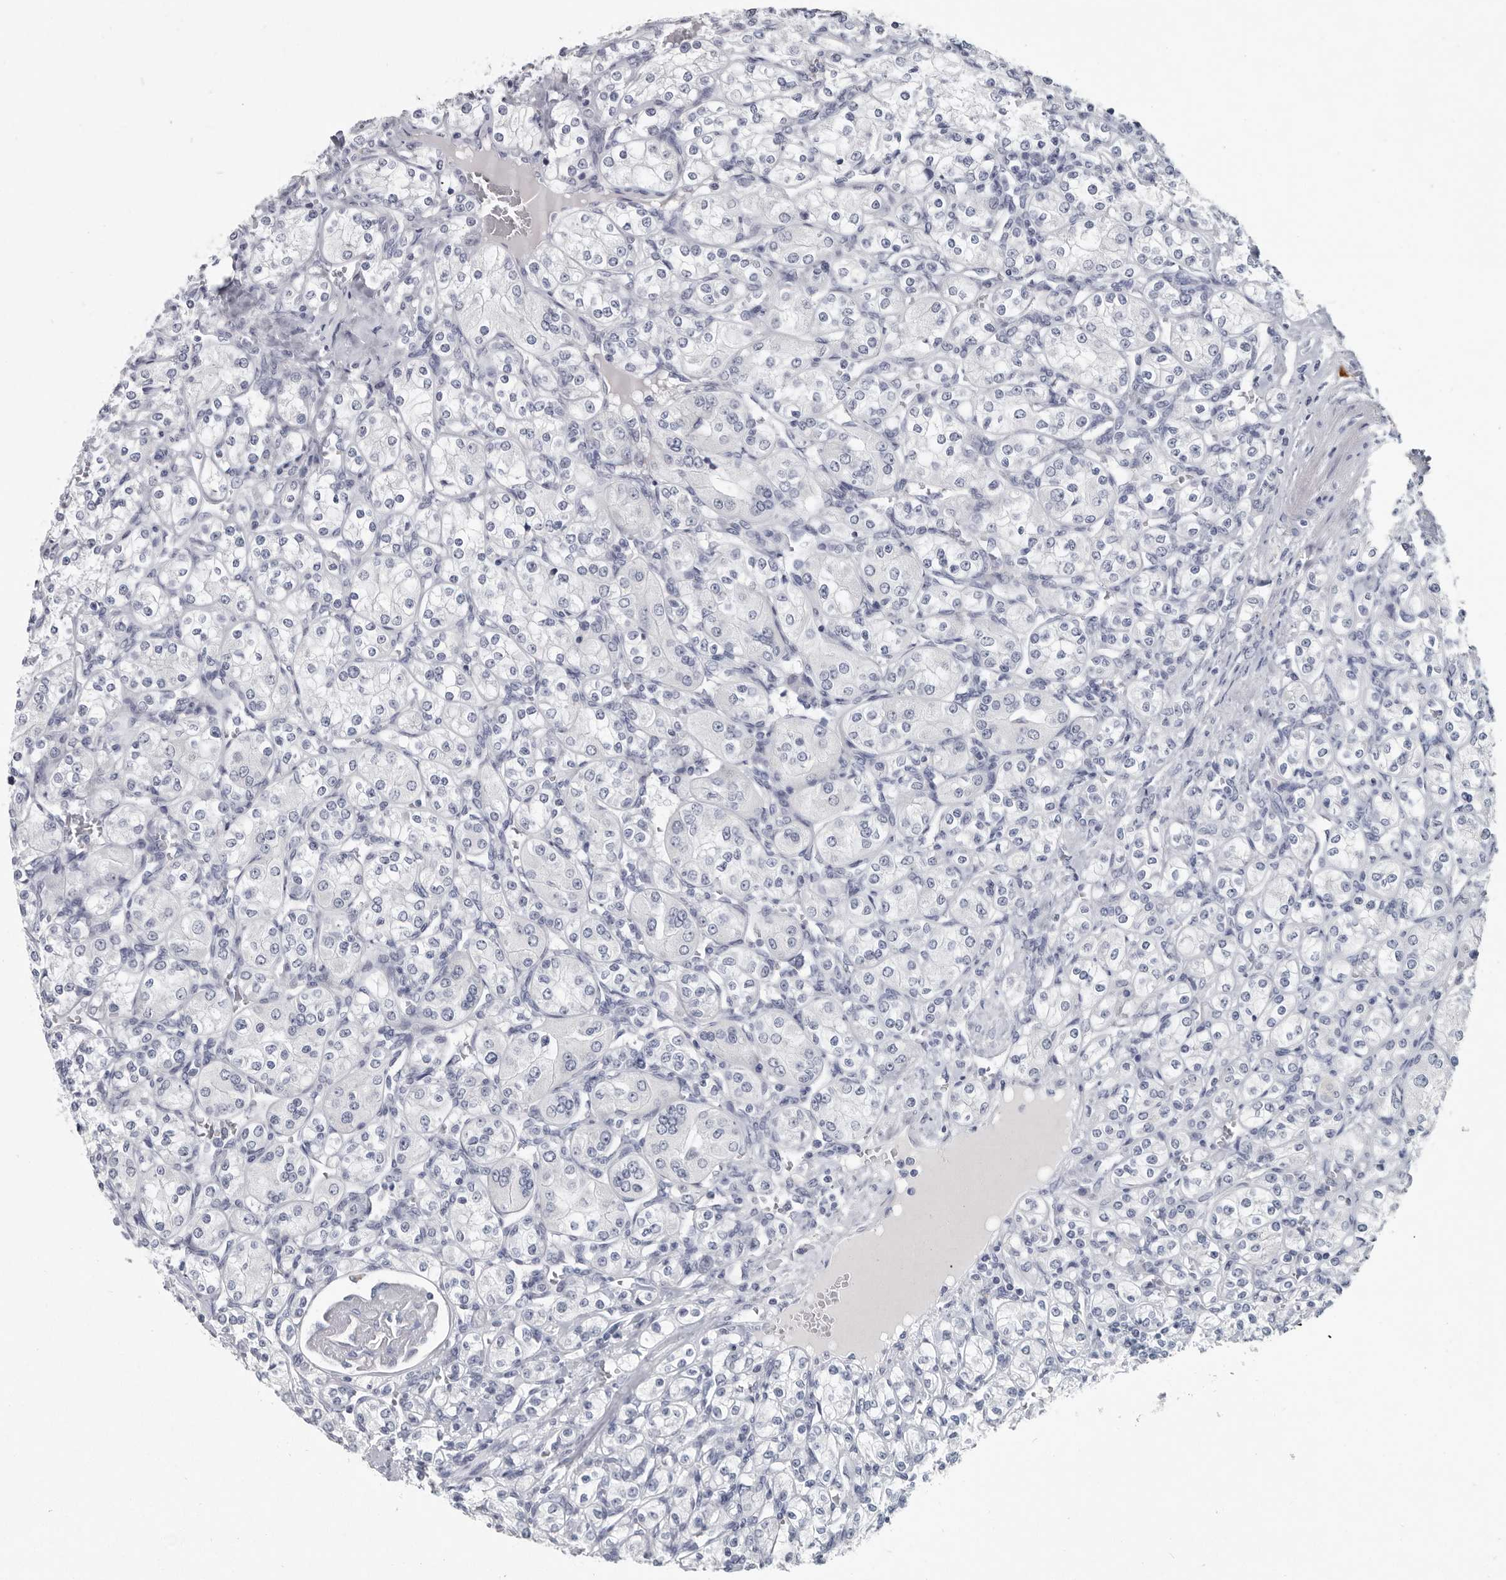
{"staining": {"intensity": "negative", "quantity": "none", "location": "none"}, "tissue": "renal cancer", "cell_type": "Tumor cells", "image_type": "cancer", "snomed": [{"axis": "morphology", "description": "Adenocarcinoma, NOS"}, {"axis": "topography", "description": "Kidney"}], "caption": "Adenocarcinoma (renal) stained for a protein using immunohistochemistry (IHC) reveals no staining tumor cells.", "gene": "WRAP73", "patient": {"sex": "male", "age": 77}}